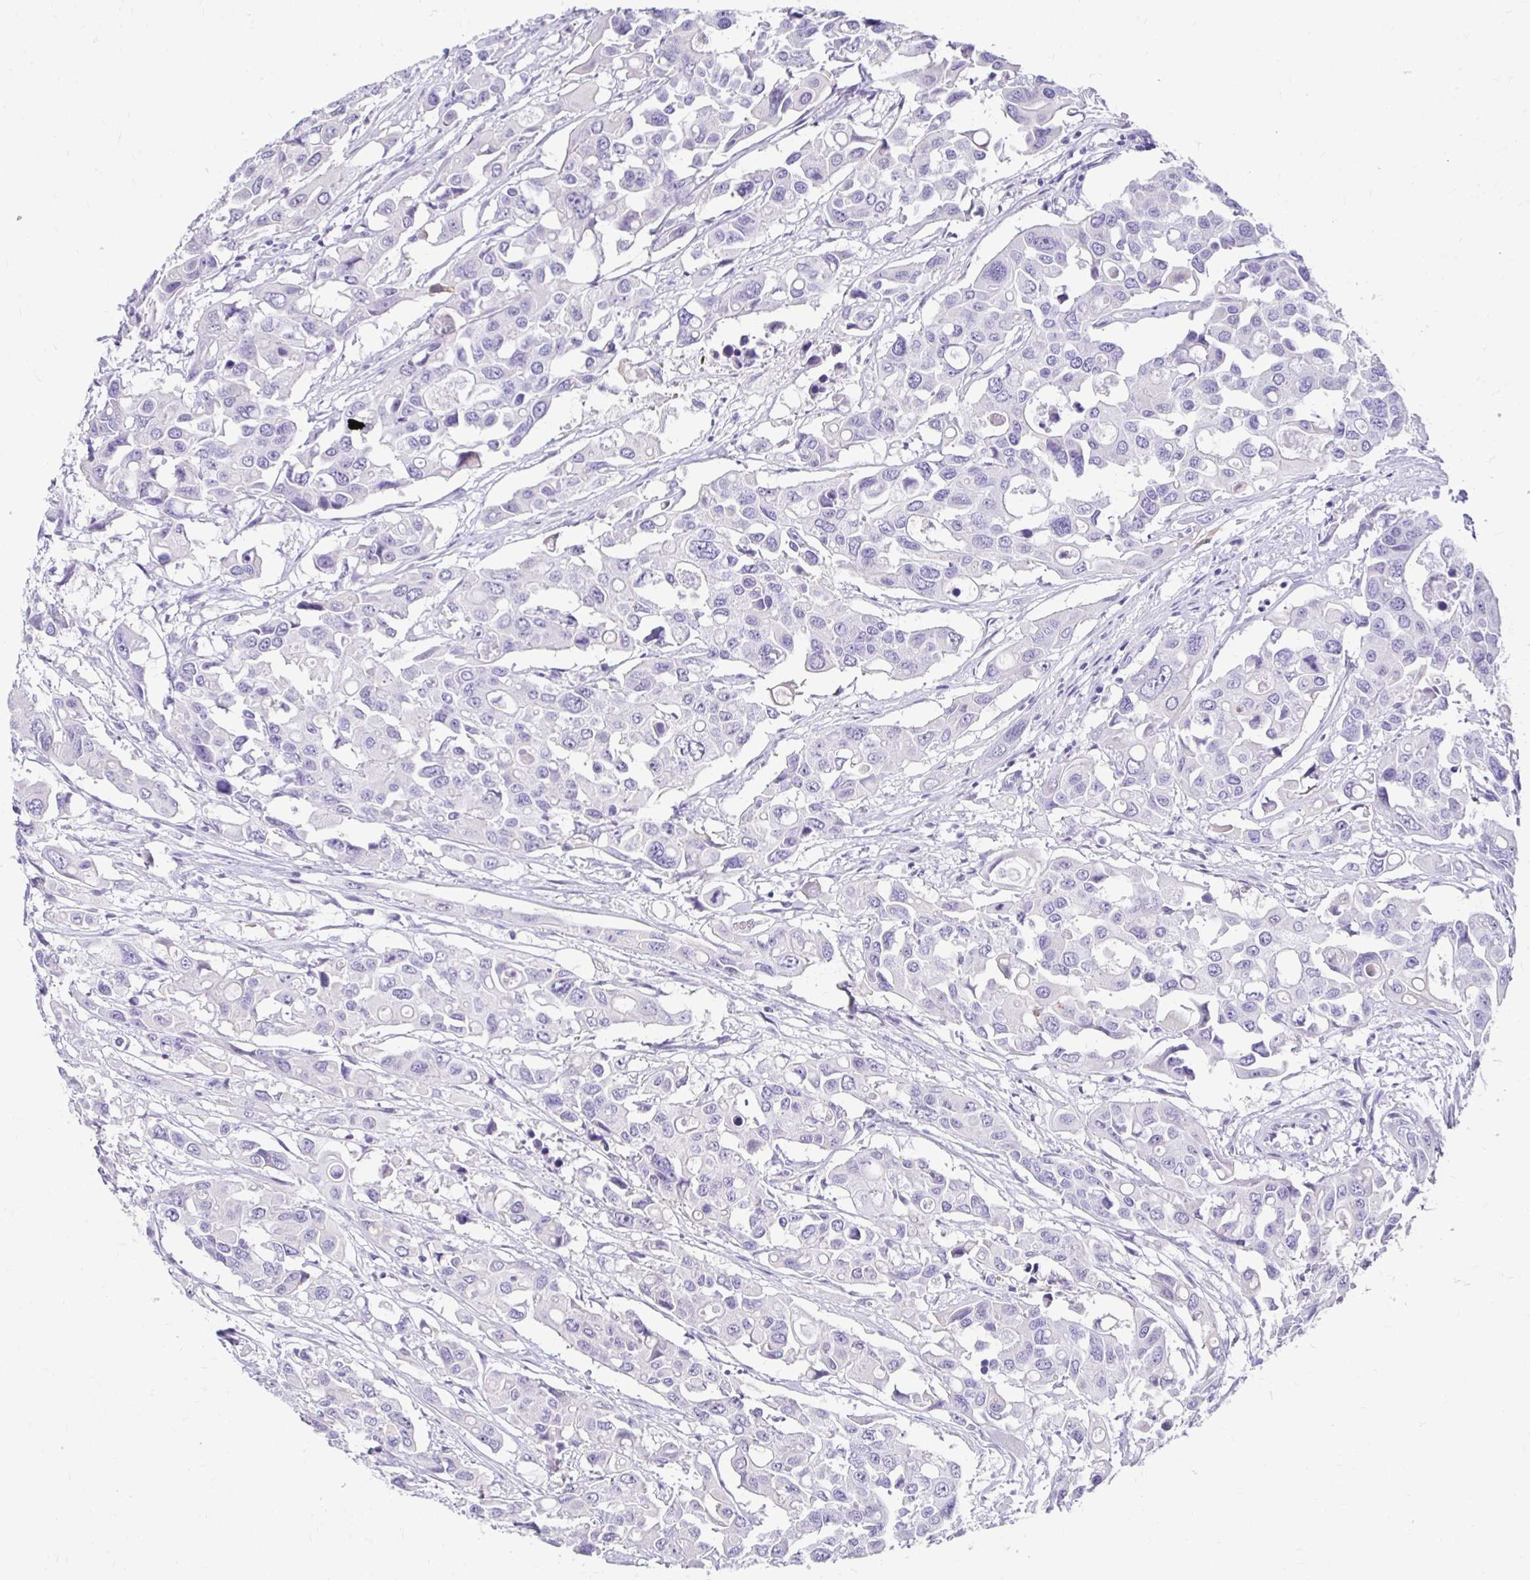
{"staining": {"intensity": "negative", "quantity": "none", "location": "none"}, "tissue": "colorectal cancer", "cell_type": "Tumor cells", "image_type": "cancer", "snomed": [{"axis": "morphology", "description": "Adenocarcinoma, NOS"}, {"axis": "topography", "description": "Colon"}], "caption": "Colorectal cancer was stained to show a protein in brown. There is no significant staining in tumor cells.", "gene": "CST6", "patient": {"sex": "male", "age": 77}}